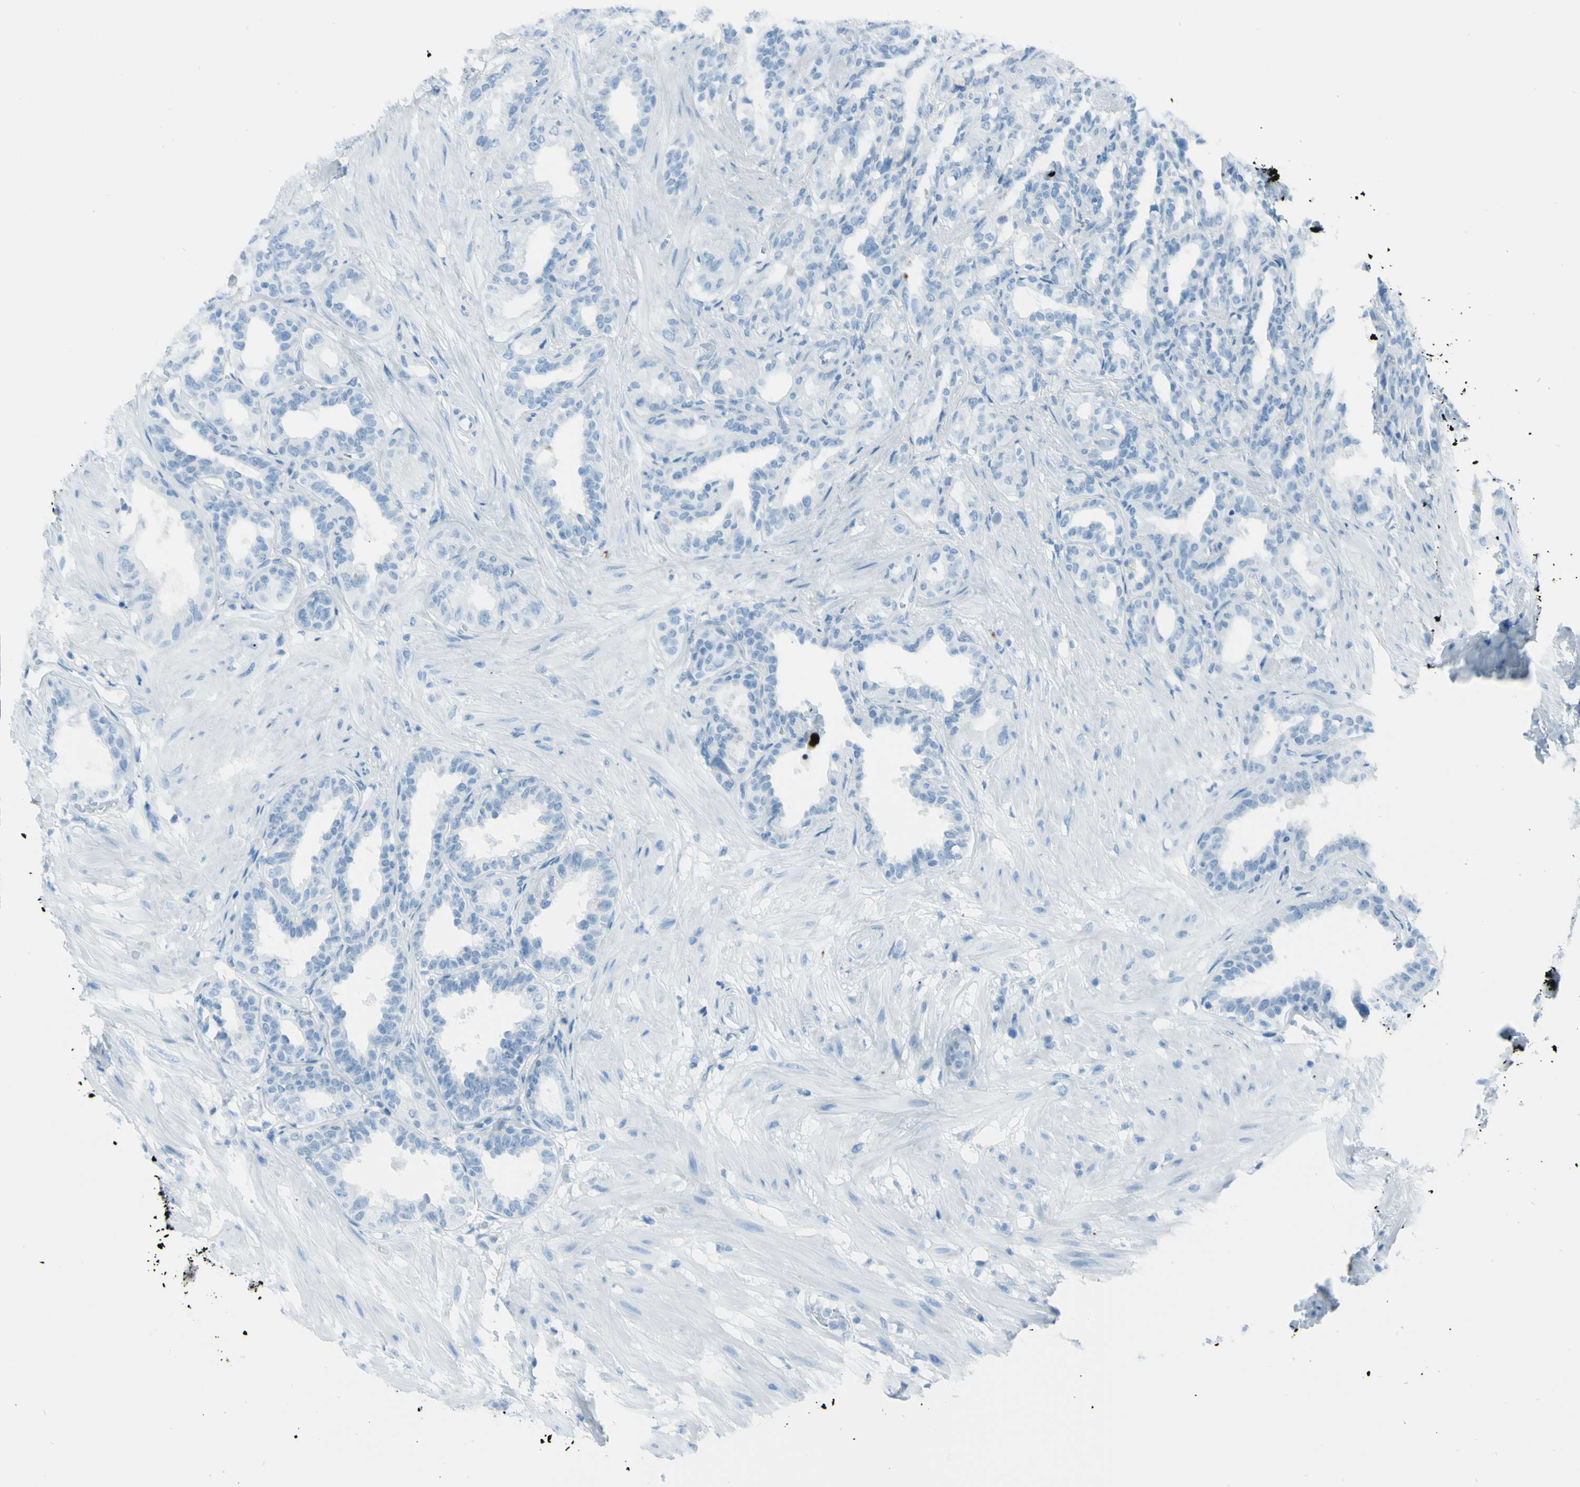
{"staining": {"intensity": "negative", "quantity": "none", "location": "none"}, "tissue": "seminal vesicle", "cell_type": "Glandular cells", "image_type": "normal", "snomed": [{"axis": "morphology", "description": "Normal tissue, NOS"}, {"axis": "topography", "description": "Seminal veicle"}], "caption": "Immunohistochemistry (IHC) of benign seminal vesicle demonstrates no positivity in glandular cells.", "gene": "AFP", "patient": {"sex": "male", "age": 61}}